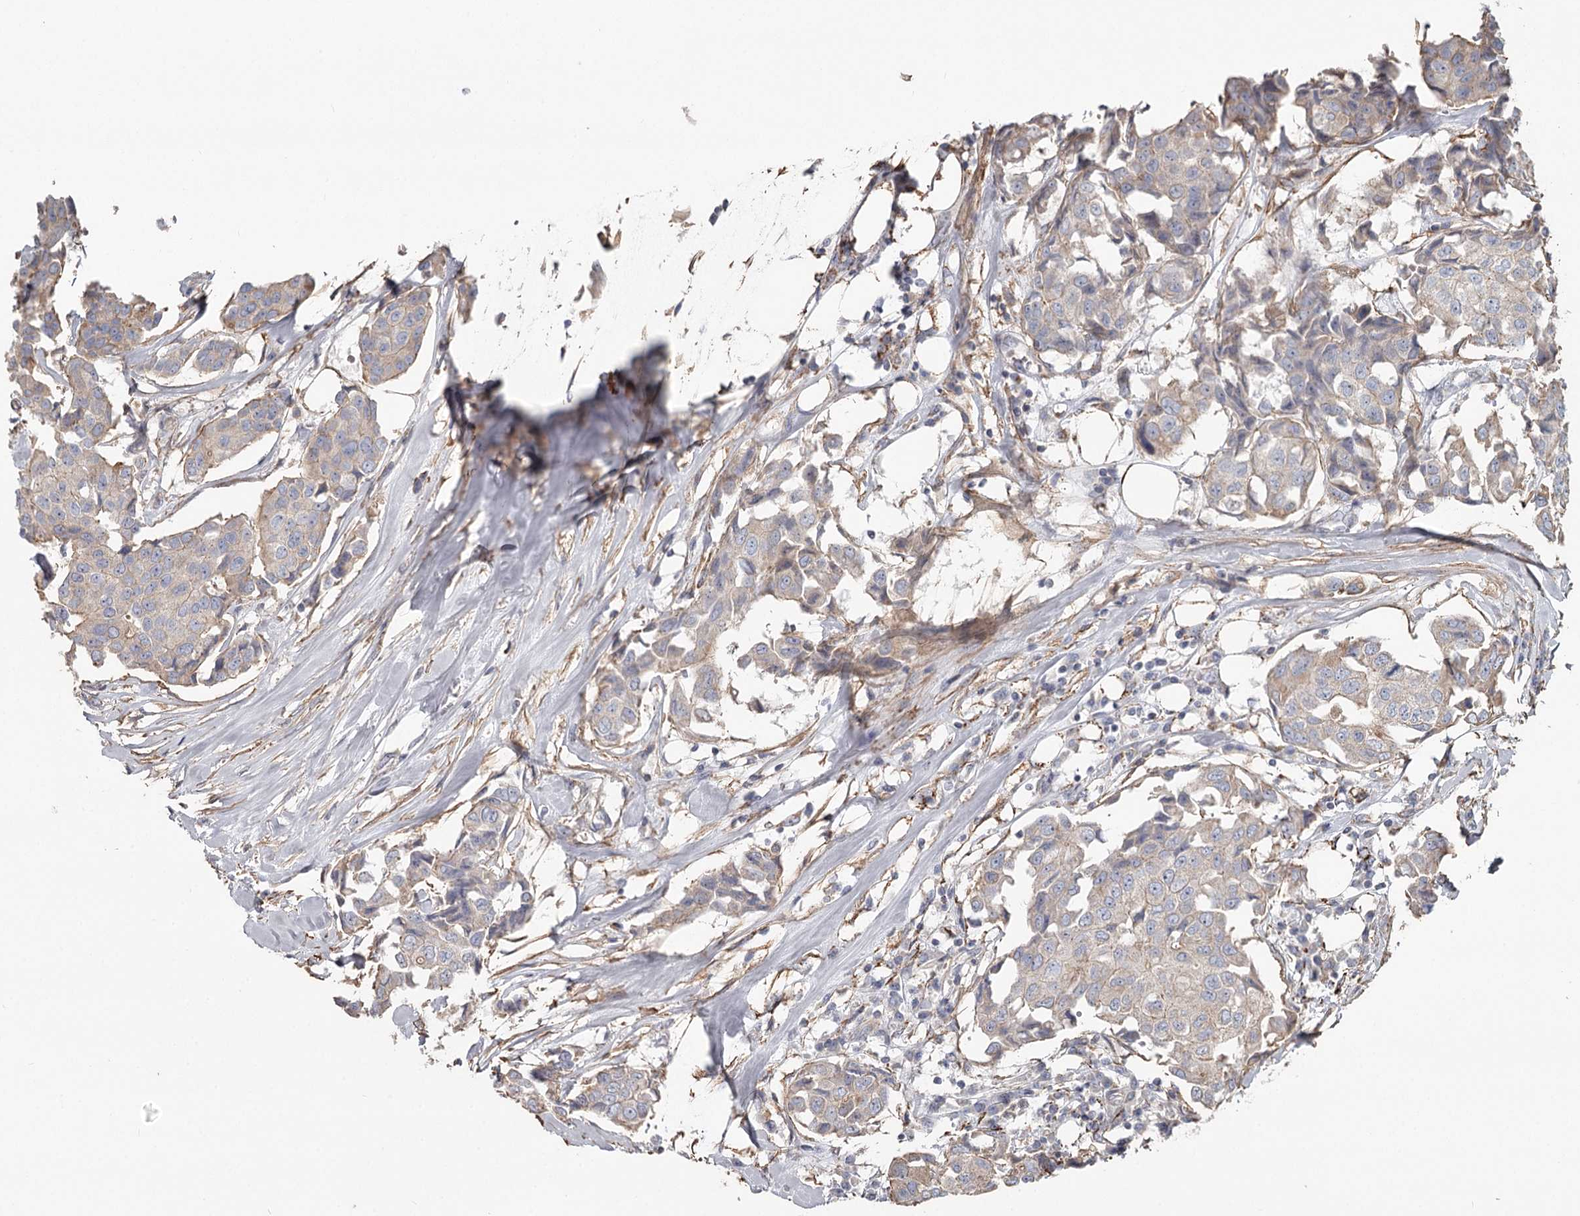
{"staining": {"intensity": "weak", "quantity": ">75%", "location": "cytoplasmic/membranous"}, "tissue": "breast cancer", "cell_type": "Tumor cells", "image_type": "cancer", "snomed": [{"axis": "morphology", "description": "Duct carcinoma"}, {"axis": "topography", "description": "Breast"}], "caption": "Breast cancer (intraductal carcinoma) stained with immunohistochemistry shows weak cytoplasmic/membranous staining in about >75% of tumor cells.", "gene": "DHRS9", "patient": {"sex": "female", "age": 80}}